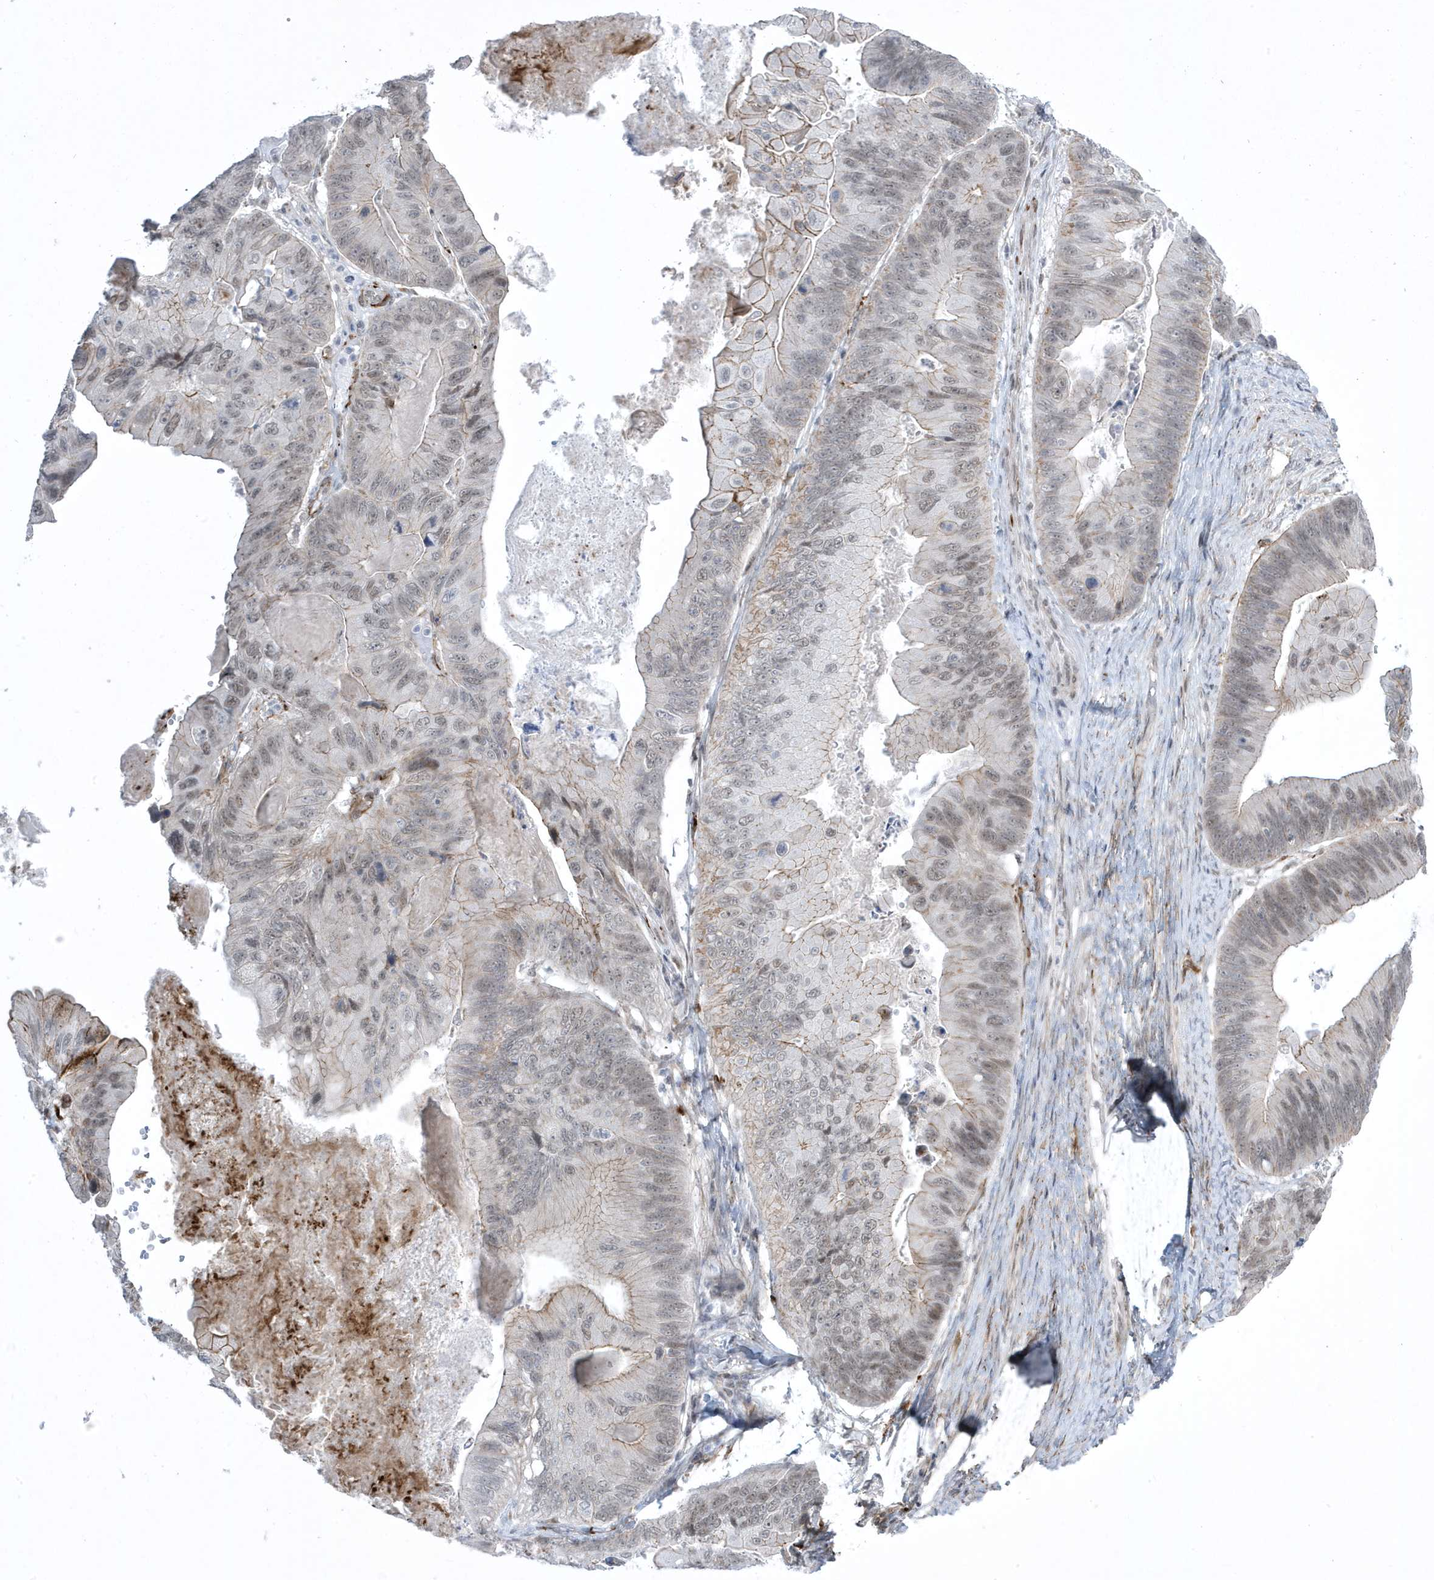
{"staining": {"intensity": "weak", "quantity": "25%-75%", "location": "cytoplasmic/membranous"}, "tissue": "ovarian cancer", "cell_type": "Tumor cells", "image_type": "cancer", "snomed": [{"axis": "morphology", "description": "Cystadenocarcinoma, mucinous, NOS"}, {"axis": "topography", "description": "Ovary"}], "caption": "Immunohistochemical staining of ovarian mucinous cystadenocarcinoma displays low levels of weak cytoplasmic/membranous staining in about 25%-75% of tumor cells. The protein of interest is shown in brown color, while the nuclei are stained blue.", "gene": "ADAMTSL3", "patient": {"sex": "female", "age": 61}}